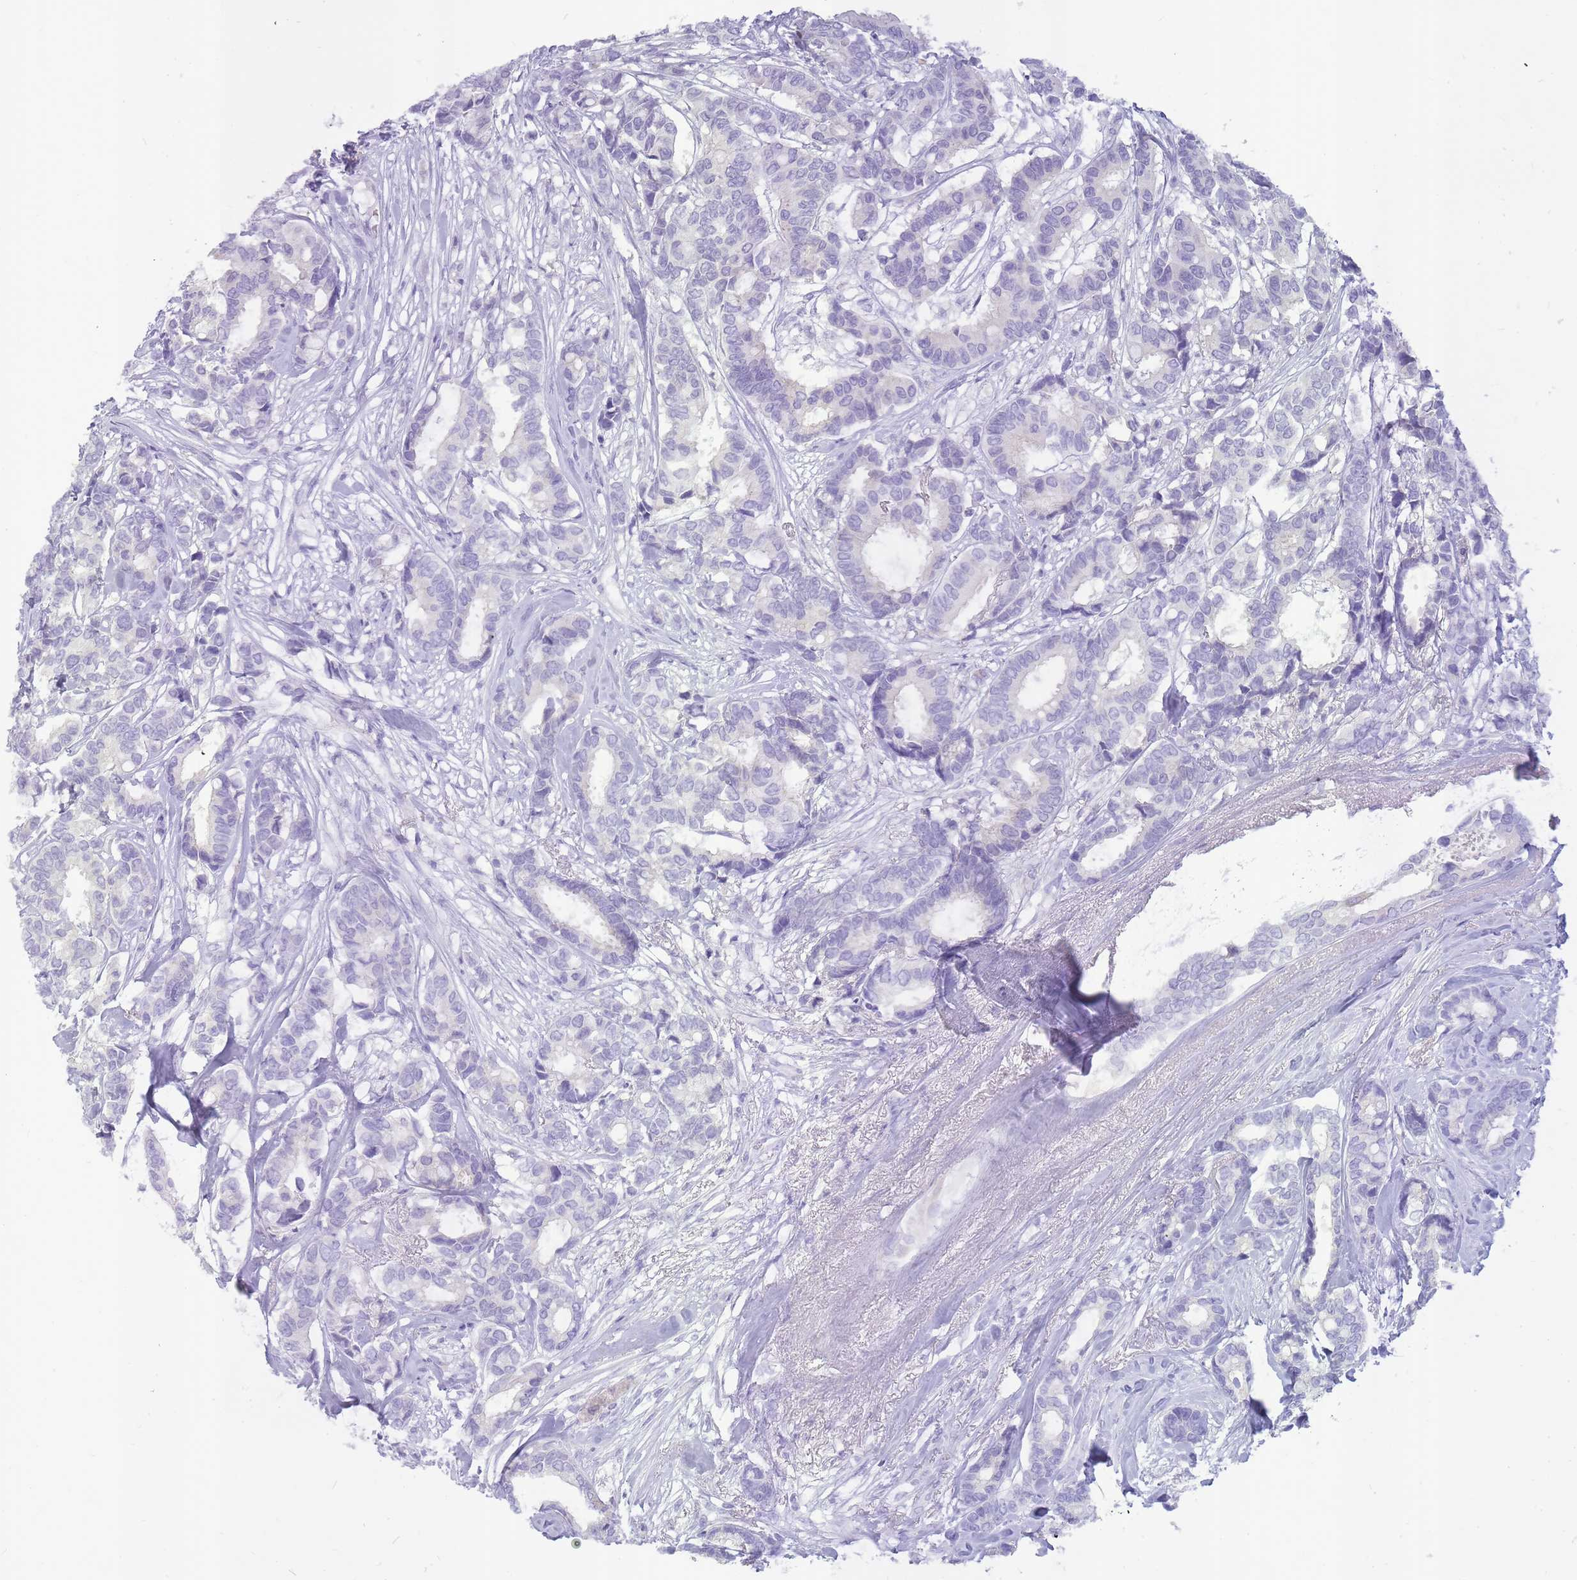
{"staining": {"intensity": "negative", "quantity": "none", "location": "none"}, "tissue": "breast cancer", "cell_type": "Tumor cells", "image_type": "cancer", "snomed": [{"axis": "morphology", "description": "Duct carcinoma"}, {"axis": "topography", "description": "Breast"}], "caption": "The histopathology image demonstrates no staining of tumor cells in breast invasive ductal carcinoma.", "gene": "INS", "patient": {"sex": "female", "age": 87}}